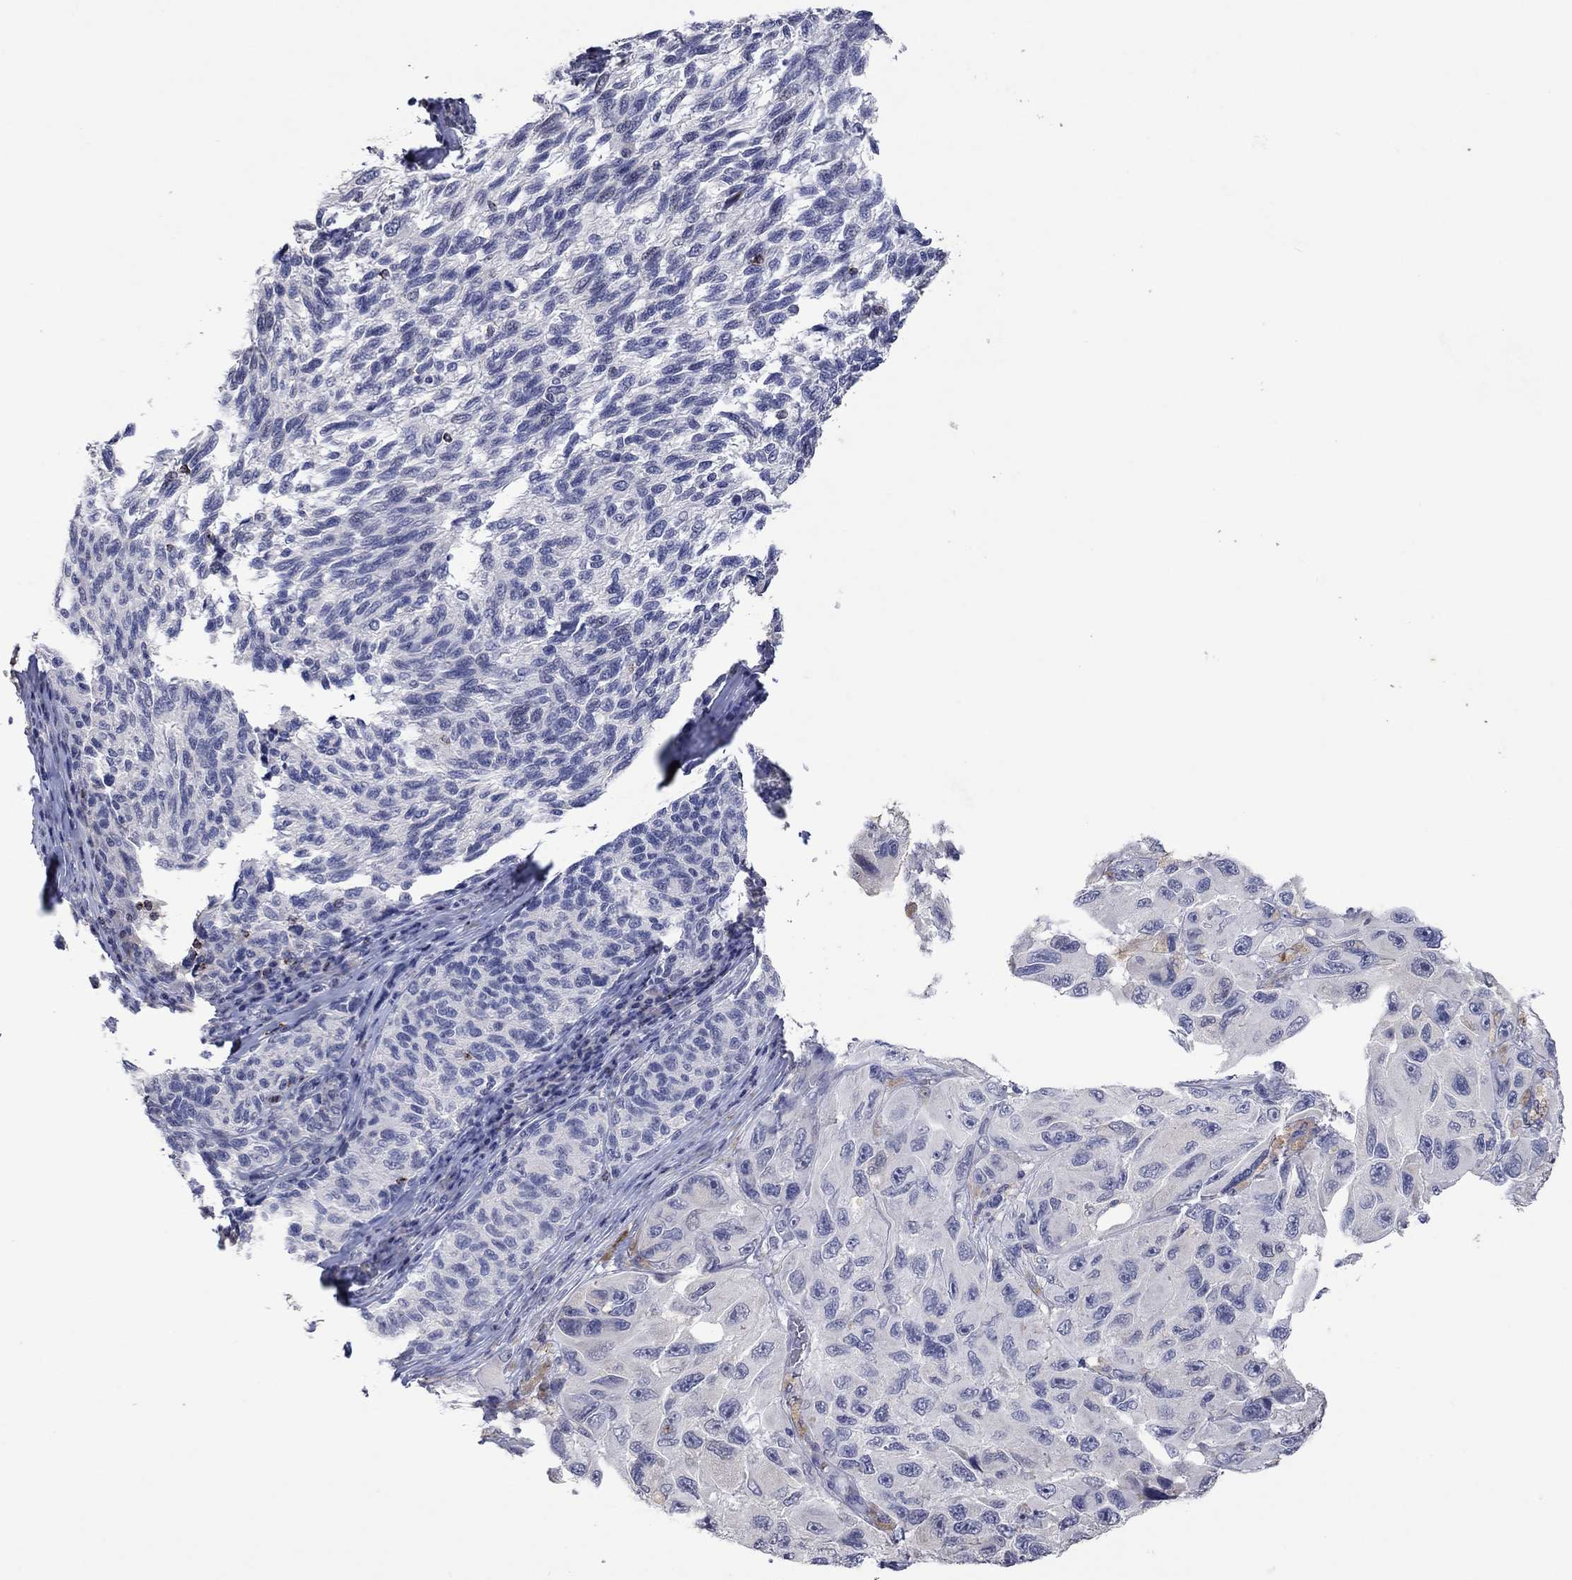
{"staining": {"intensity": "negative", "quantity": "none", "location": "none"}, "tissue": "melanoma", "cell_type": "Tumor cells", "image_type": "cancer", "snomed": [{"axis": "morphology", "description": "Malignant melanoma, NOS"}, {"axis": "topography", "description": "Skin"}], "caption": "DAB (3,3'-diaminobenzidine) immunohistochemical staining of human melanoma shows no significant expression in tumor cells.", "gene": "CCL5", "patient": {"sex": "female", "age": 73}}